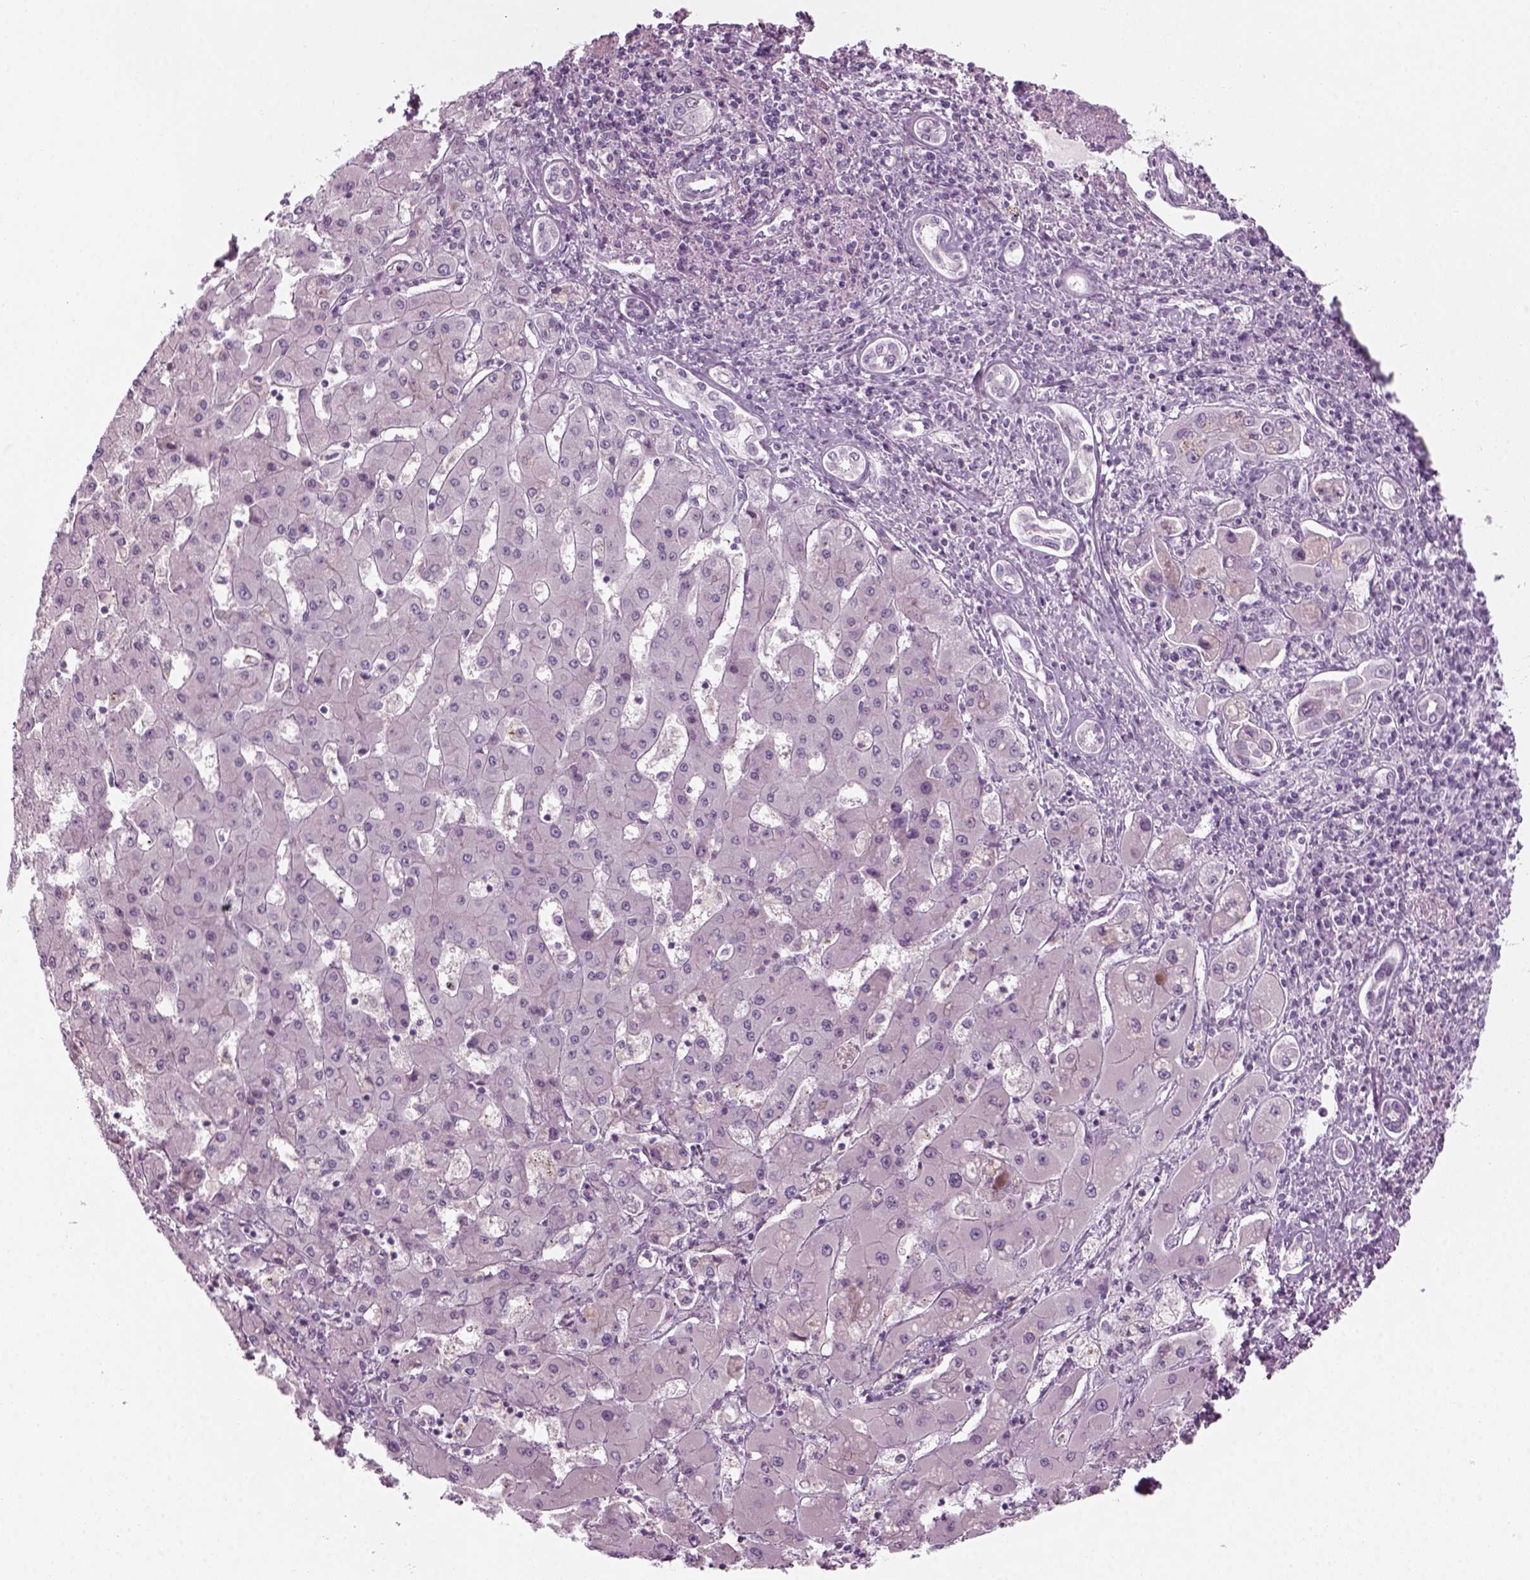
{"staining": {"intensity": "negative", "quantity": "none", "location": "none"}, "tissue": "liver cancer", "cell_type": "Tumor cells", "image_type": "cancer", "snomed": [{"axis": "morphology", "description": "Cholangiocarcinoma"}, {"axis": "topography", "description": "Liver"}], "caption": "Tumor cells show no significant expression in liver cholangiocarcinoma.", "gene": "KRT75", "patient": {"sex": "male", "age": 67}}